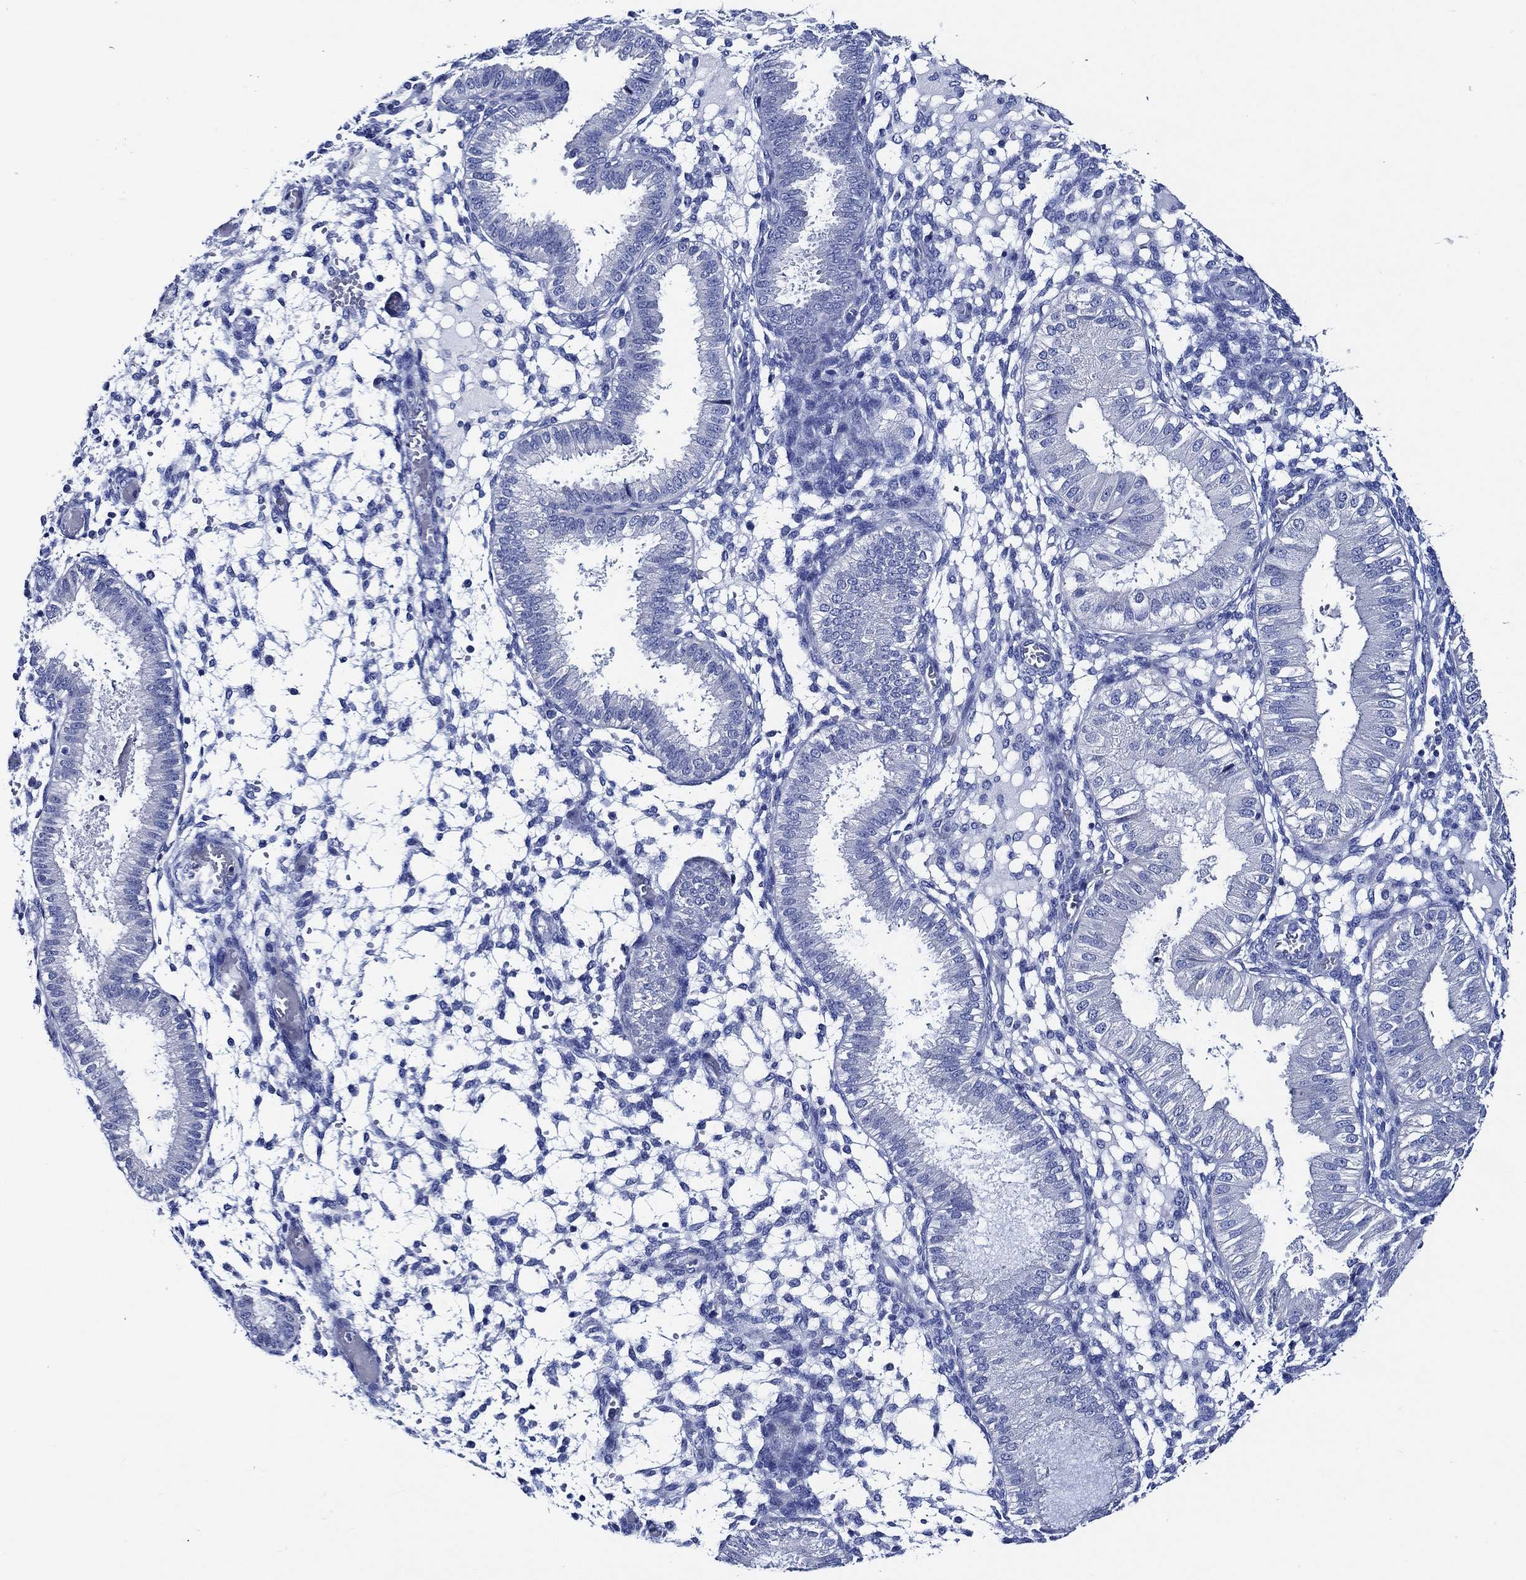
{"staining": {"intensity": "negative", "quantity": "none", "location": "none"}, "tissue": "endometrium", "cell_type": "Cells in endometrial stroma", "image_type": "normal", "snomed": [{"axis": "morphology", "description": "Normal tissue, NOS"}, {"axis": "topography", "description": "Endometrium"}], "caption": "IHC image of normal human endometrium stained for a protein (brown), which displays no staining in cells in endometrial stroma.", "gene": "WDR62", "patient": {"sex": "female", "age": 43}}